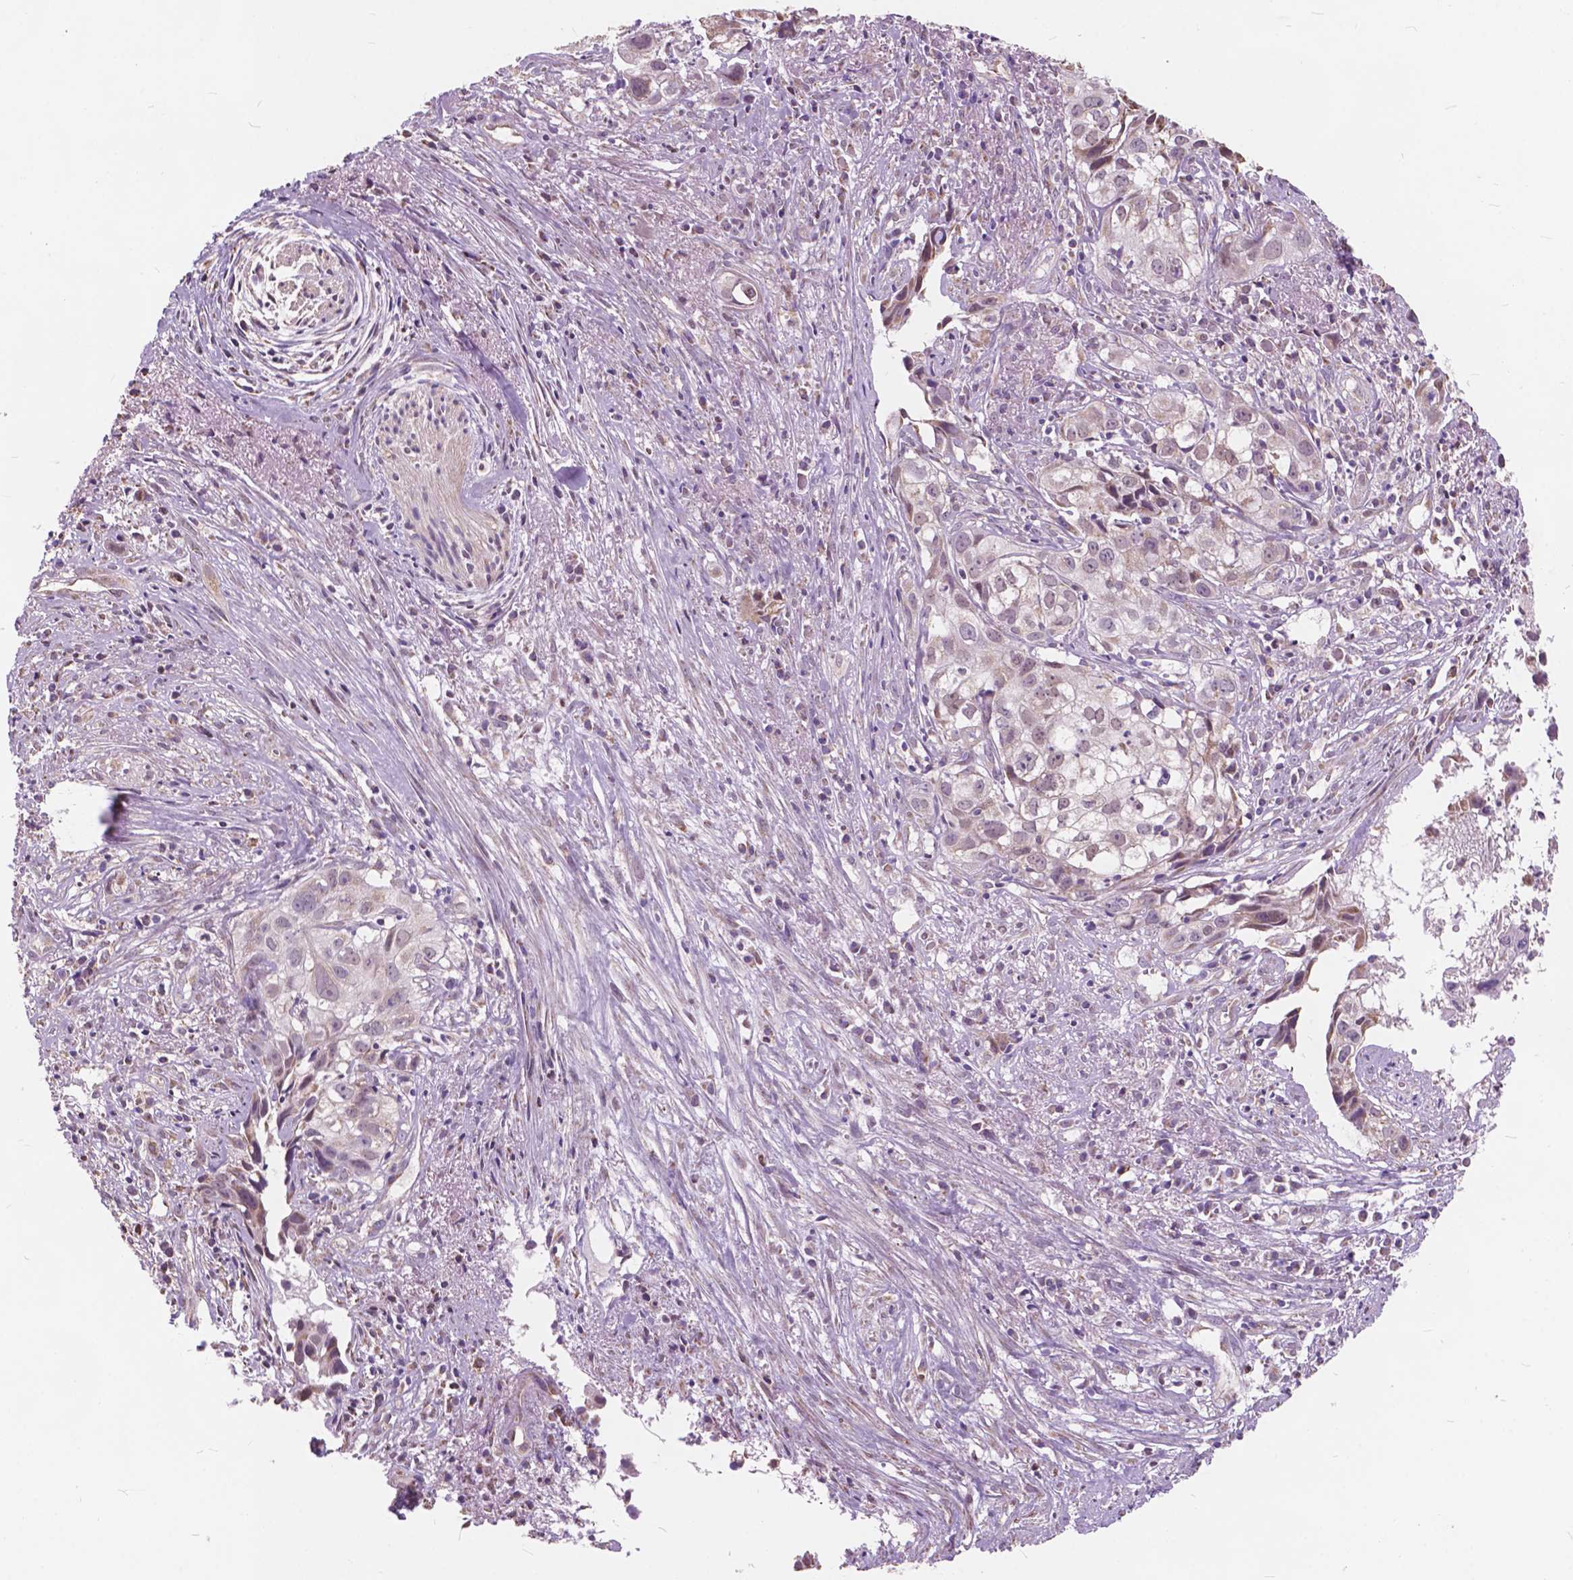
{"staining": {"intensity": "weak", "quantity": "25%-75%", "location": "cytoplasmic/membranous,nuclear"}, "tissue": "cervical cancer", "cell_type": "Tumor cells", "image_type": "cancer", "snomed": [{"axis": "morphology", "description": "Squamous cell carcinoma, NOS"}, {"axis": "topography", "description": "Cervix"}], "caption": "Human cervical cancer stained for a protein (brown) exhibits weak cytoplasmic/membranous and nuclear positive staining in approximately 25%-75% of tumor cells.", "gene": "SCOC", "patient": {"sex": "female", "age": 53}}